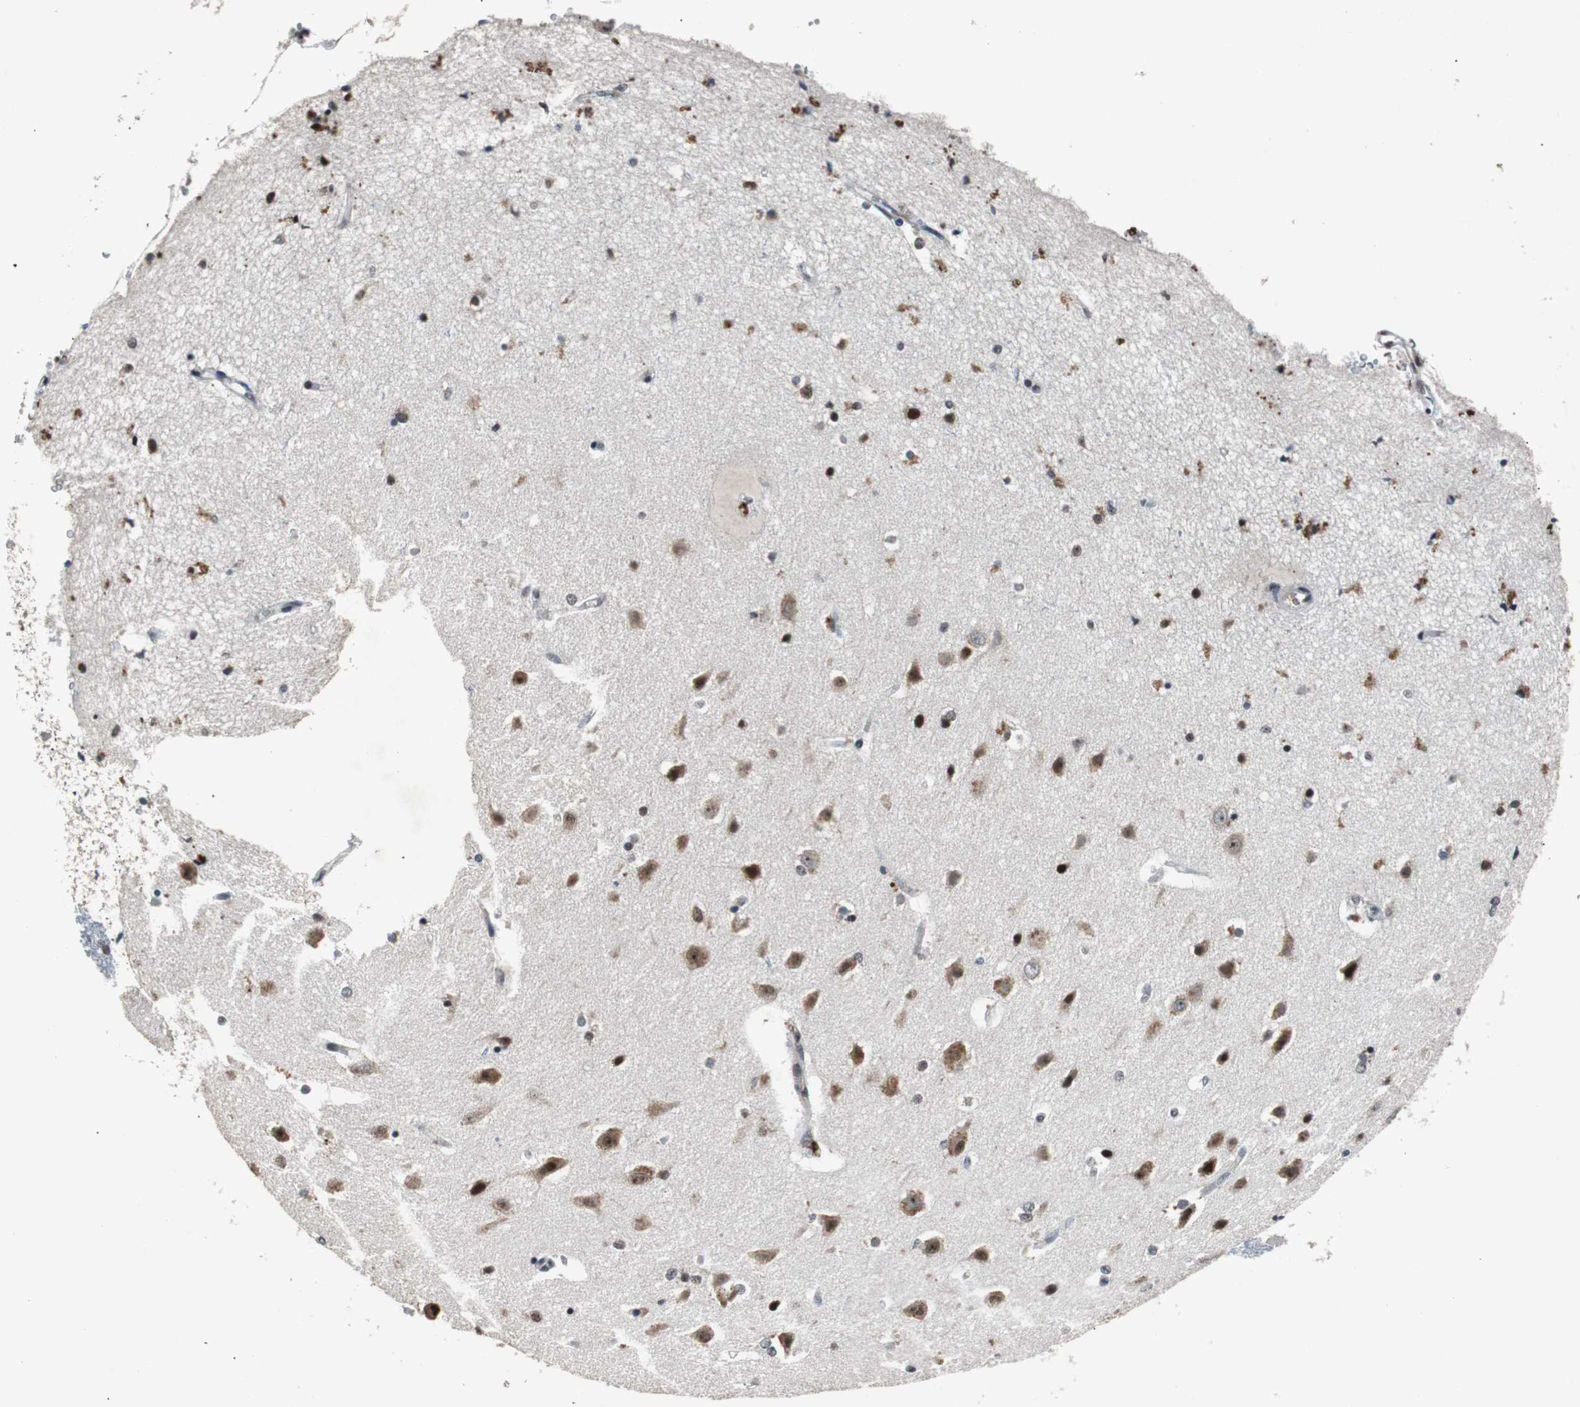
{"staining": {"intensity": "moderate", "quantity": "25%-75%", "location": "cytoplasmic/membranous,nuclear"}, "tissue": "caudate", "cell_type": "Glial cells", "image_type": "normal", "snomed": [{"axis": "morphology", "description": "Normal tissue, NOS"}, {"axis": "topography", "description": "Lateral ventricle wall"}], "caption": "Glial cells display medium levels of moderate cytoplasmic/membranous,nuclear positivity in approximately 25%-75% of cells in unremarkable human caudate. The staining is performed using DAB (3,3'-diaminobenzidine) brown chromogen to label protein expression. The nuclei are counter-stained blue using hematoxylin.", "gene": "USP28", "patient": {"sex": "female", "age": 54}}